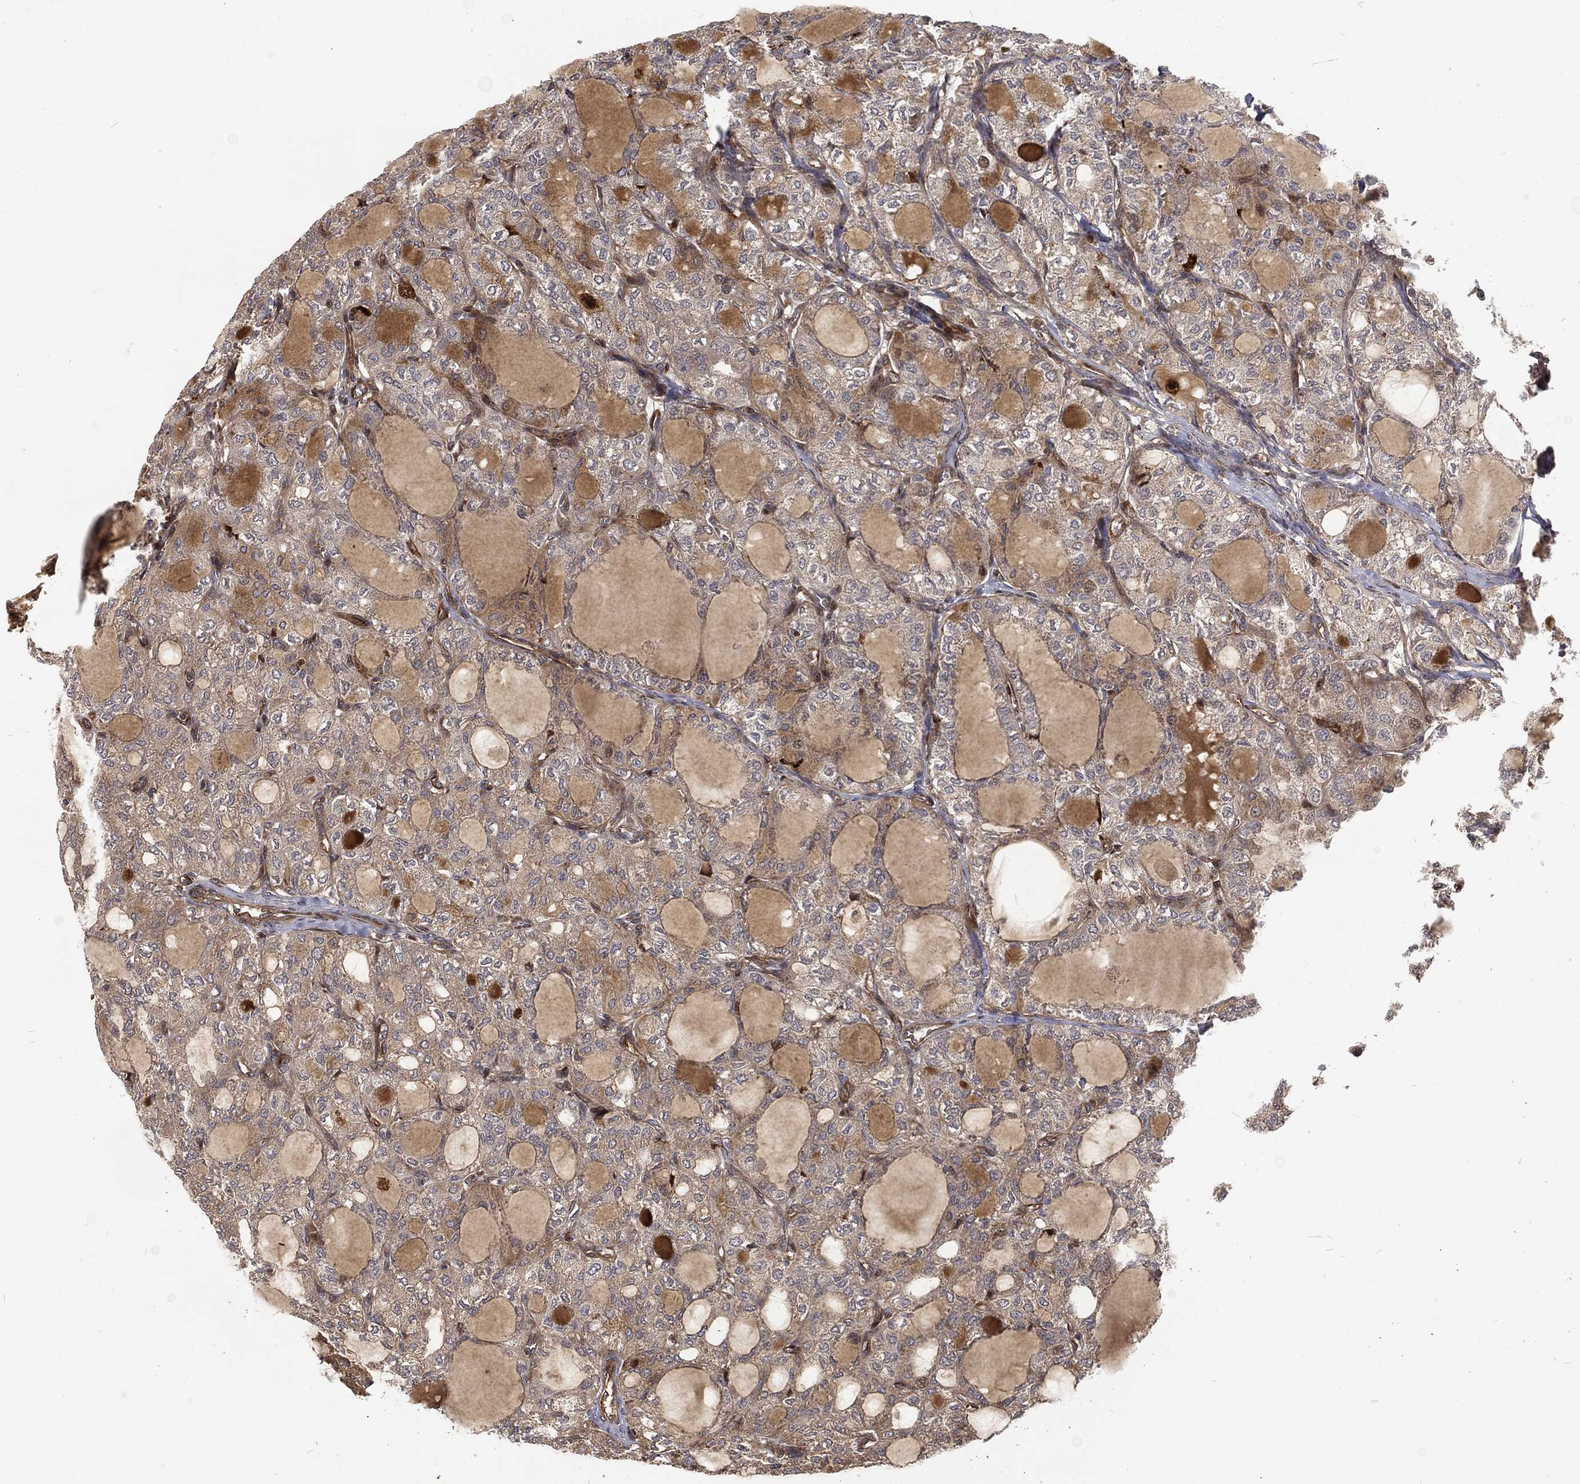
{"staining": {"intensity": "weak", "quantity": ">75%", "location": "cytoplasmic/membranous"}, "tissue": "thyroid cancer", "cell_type": "Tumor cells", "image_type": "cancer", "snomed": [{"axis": "morphology", "description": "Follicular adenoma carcinoma, NOS"}, {"axis": "topography", "description": "Thyroid gland"}], "caption": "Tumor cells demonstrate weak cytoplasmic/membranous staining in about >75% of cells in thyroid follicular adenoma carcinoma. Immunohistochemistry stains the protein of interest in brown and the nuclei are stained blue.", "gene": "RFTN1", "patient": {"sex": "male", "age": 75}}